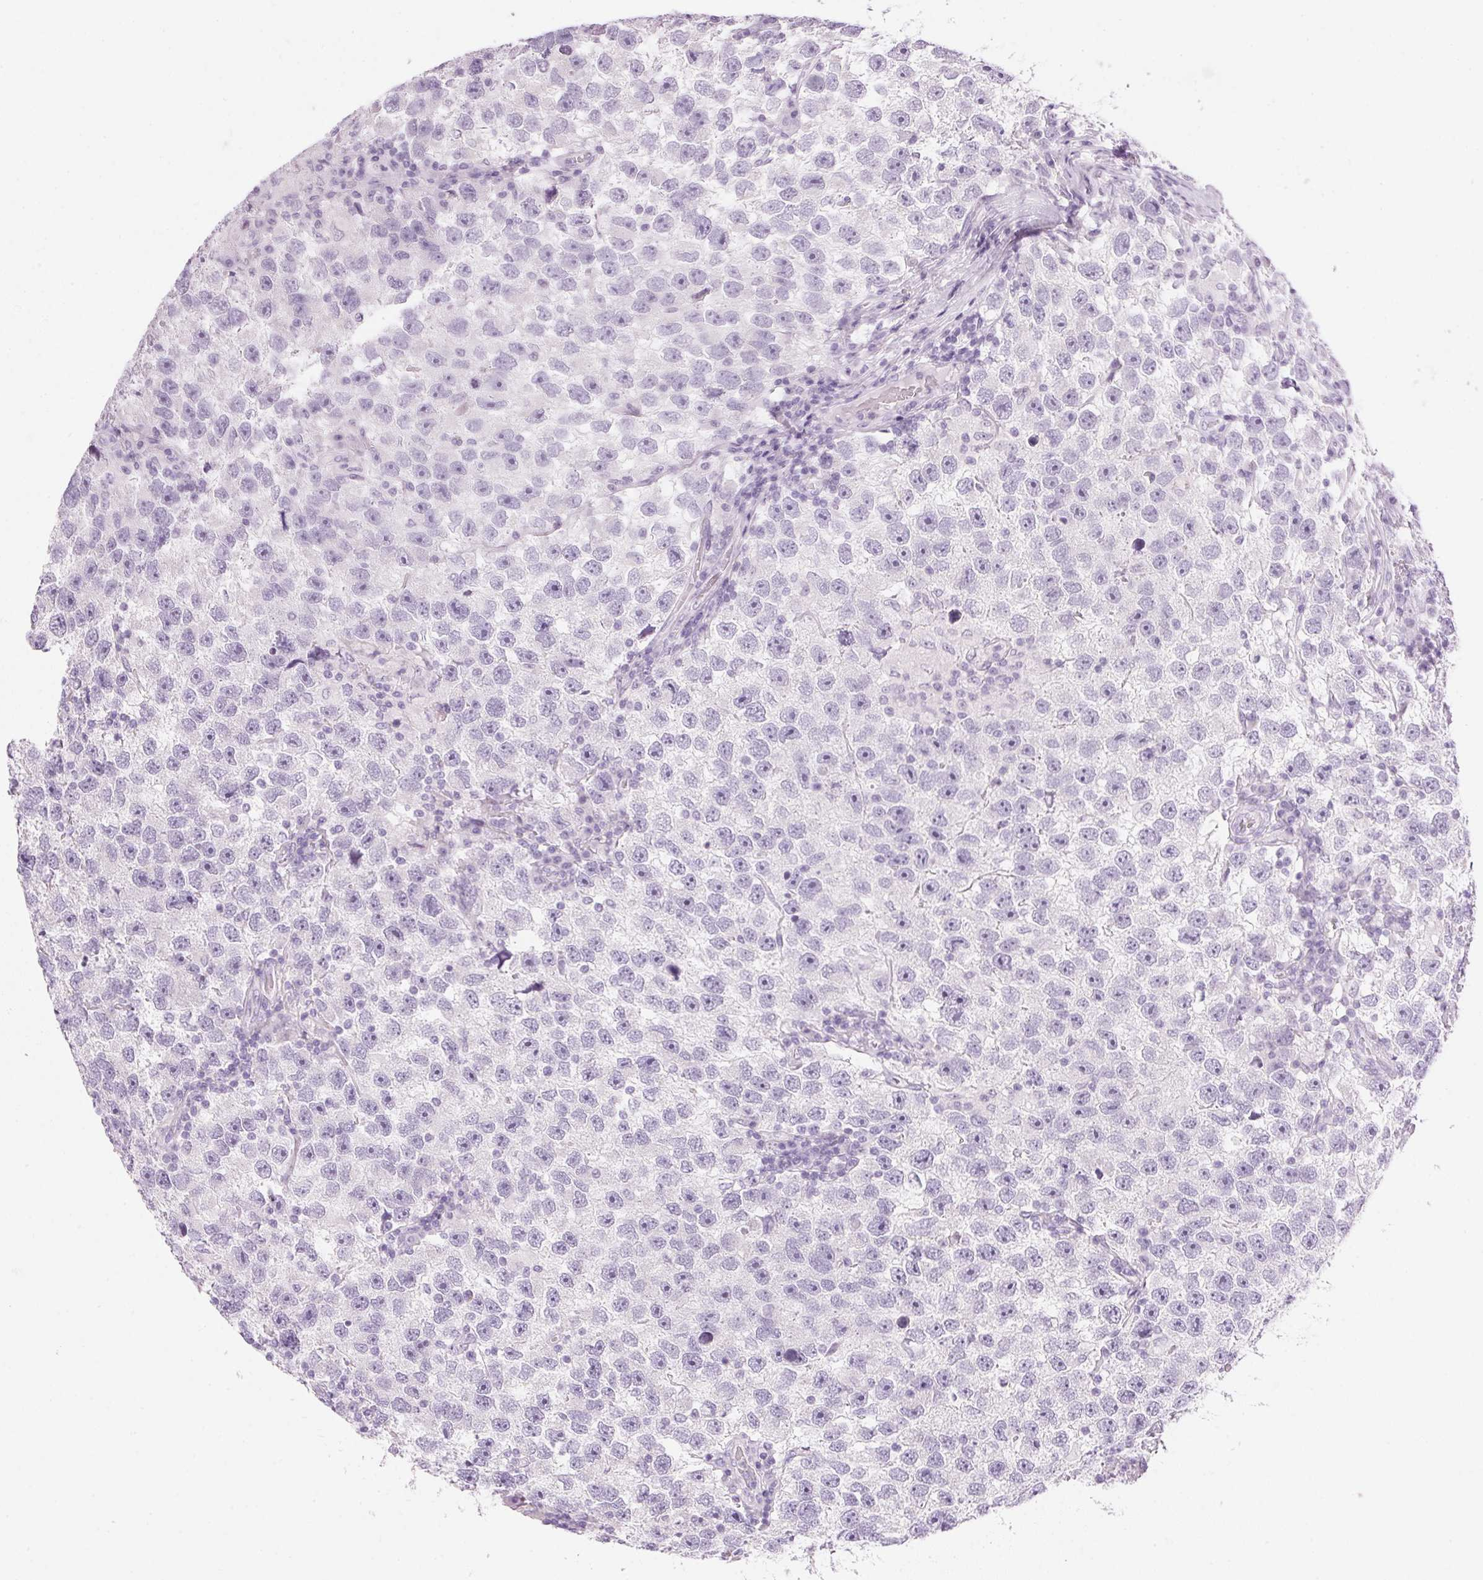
{"staining": {"intensity": "negative", "quantity": "none", "location": "none"}, "tissue": "testis cancer", "cell_type": "Tumor cells", "image_type": "cancer", "snomed": [{"axis": "morphology", "description": "Seminoma, NOS"}, {"axis": "topography", "description": "Testis"}], "caption": "High magnification brightfield microscopy of testis seminoma stained with DAB (brown) and counterstained with hematoxylin (blue): tumor cells show no significant positivity.", "gene": "IGFBP1", "patient": {"sex": "male", "age": 26}}